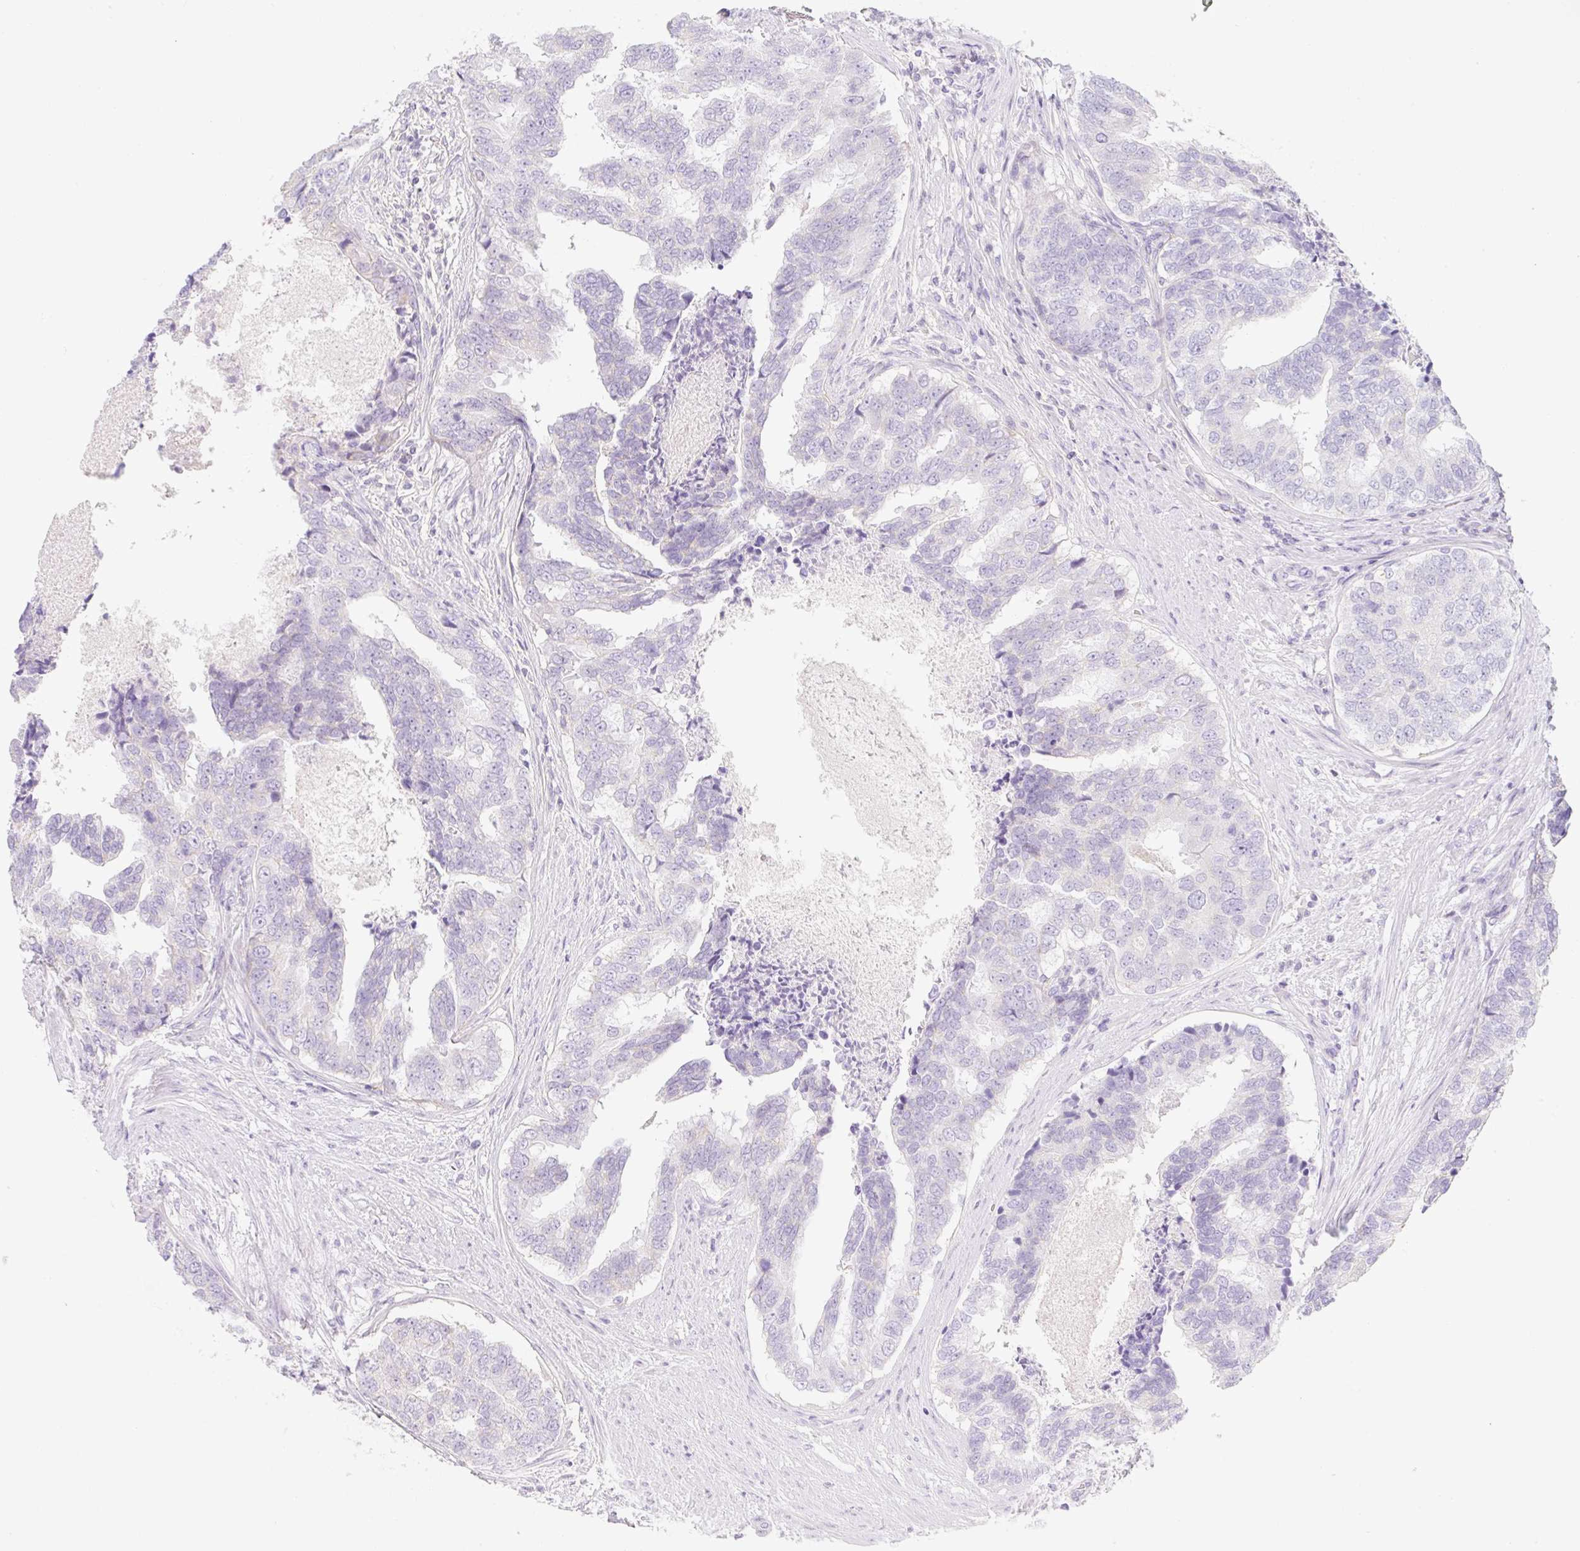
{"staining": {"intensity": "negative", "quantity": "none", "location": "none"}, "tissue": "prostate cancer", "cell_type": "Tumor cells", "image_type": "cancer", "snomed": [{"axis": "morphology", "description": "Adenocarcinoma, High grade"}, {"axis": "topography", "description": "Prostate"}], "caption": "Tumor cells show no significant protein positivity in prostate cancer.", "gene": "LYVE1", "patient": {"sex": "male", "age": 68}}